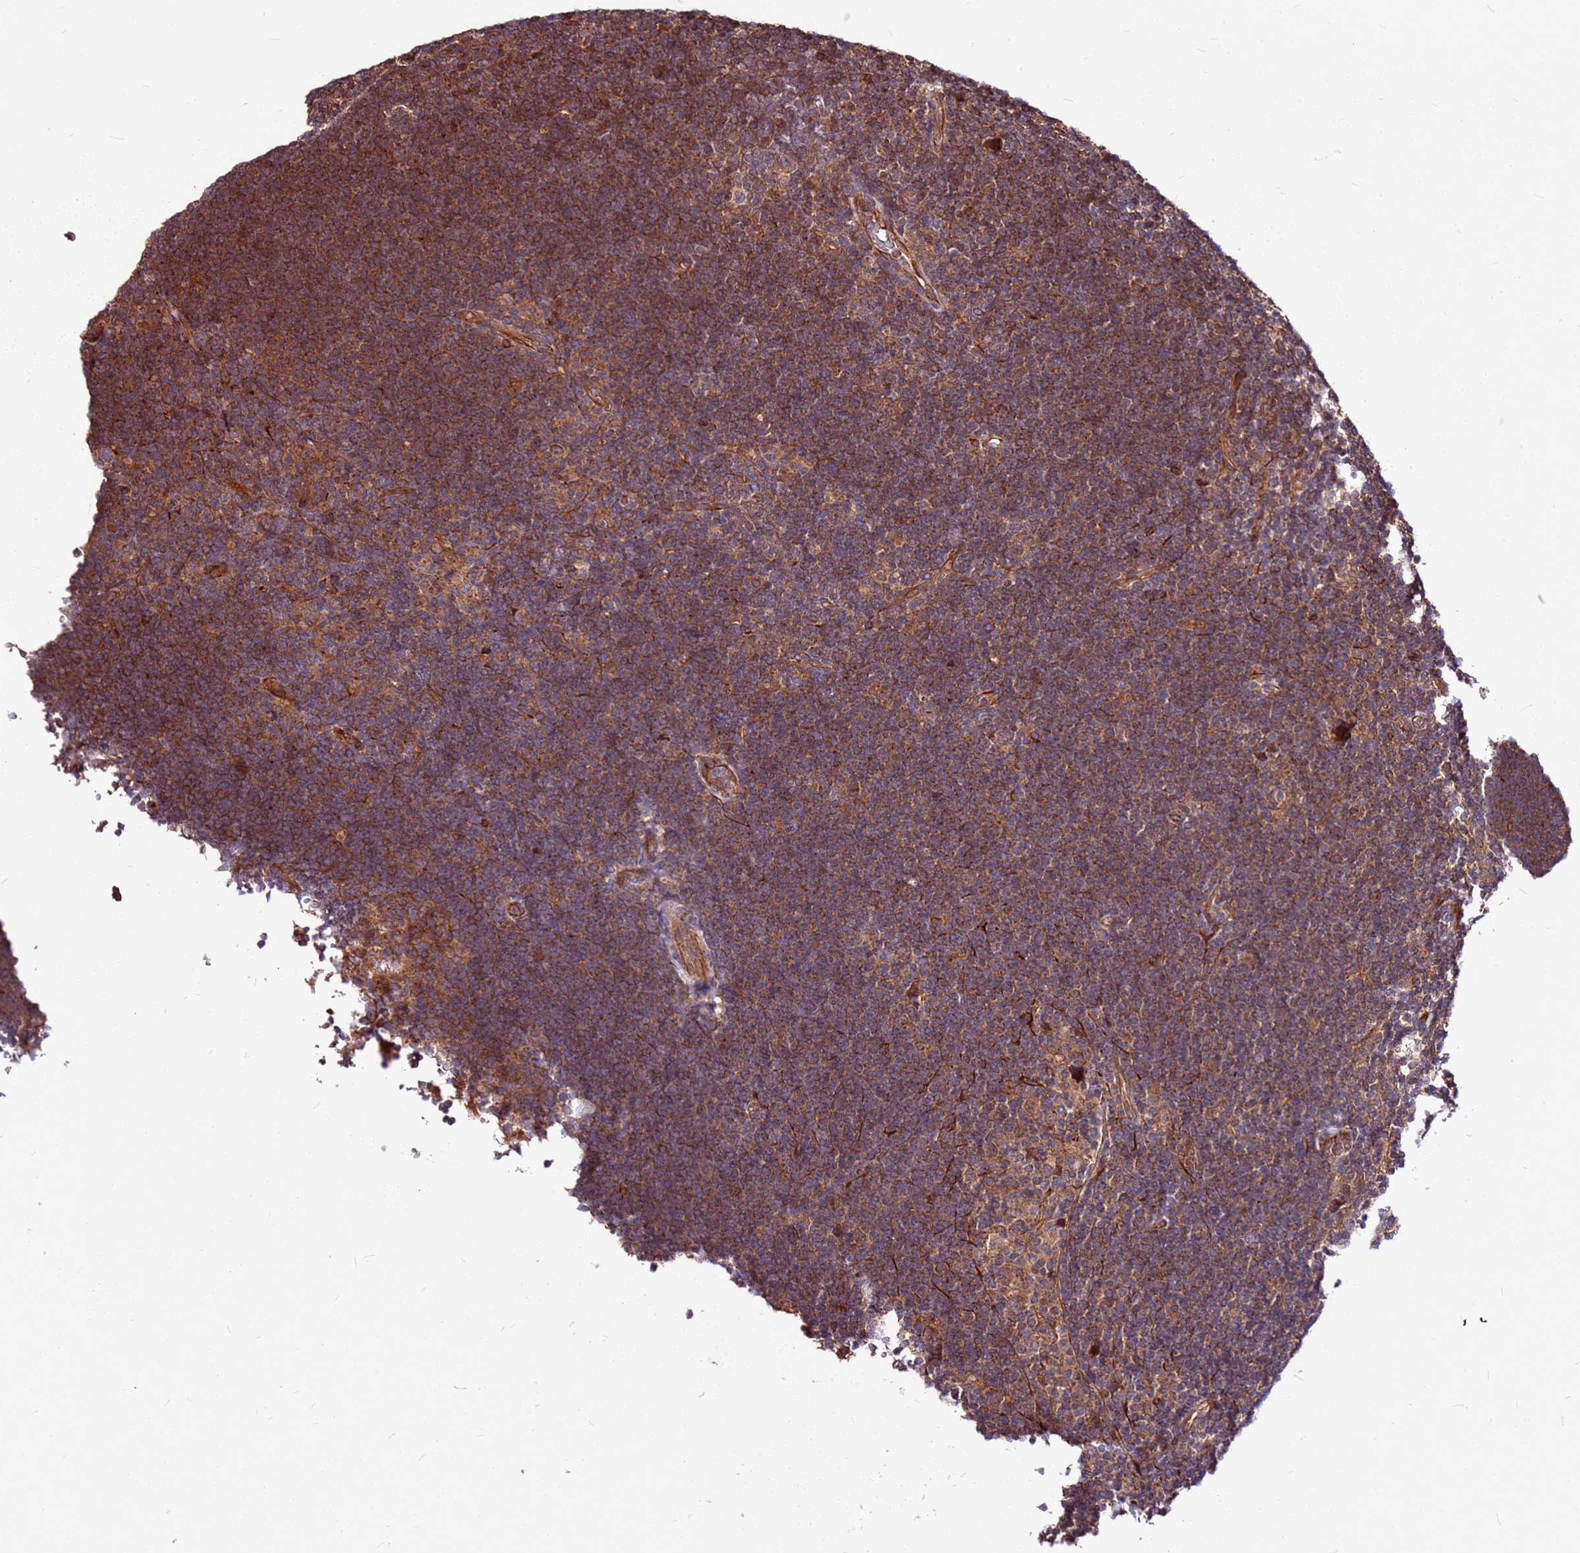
{"staining": {"intensity": "negative", "quantity": "none", "location": "none"}, "tissue": "lymphoma", "cell_type": "Tumor cells", "image_type": "cancer", "snomed": [{"axis": "morphology", "description": "Hodgkin's disease, NOS"}, {"axis": "topography", "description": "Lymph node"}], "caption": "This is an immunohistochemistry photomicrograph of Hodgkin's disease. There is no positivity in tumor cells.", "gene": "LYPLAL1", "patient": {"sex": "female", "age": 57}}